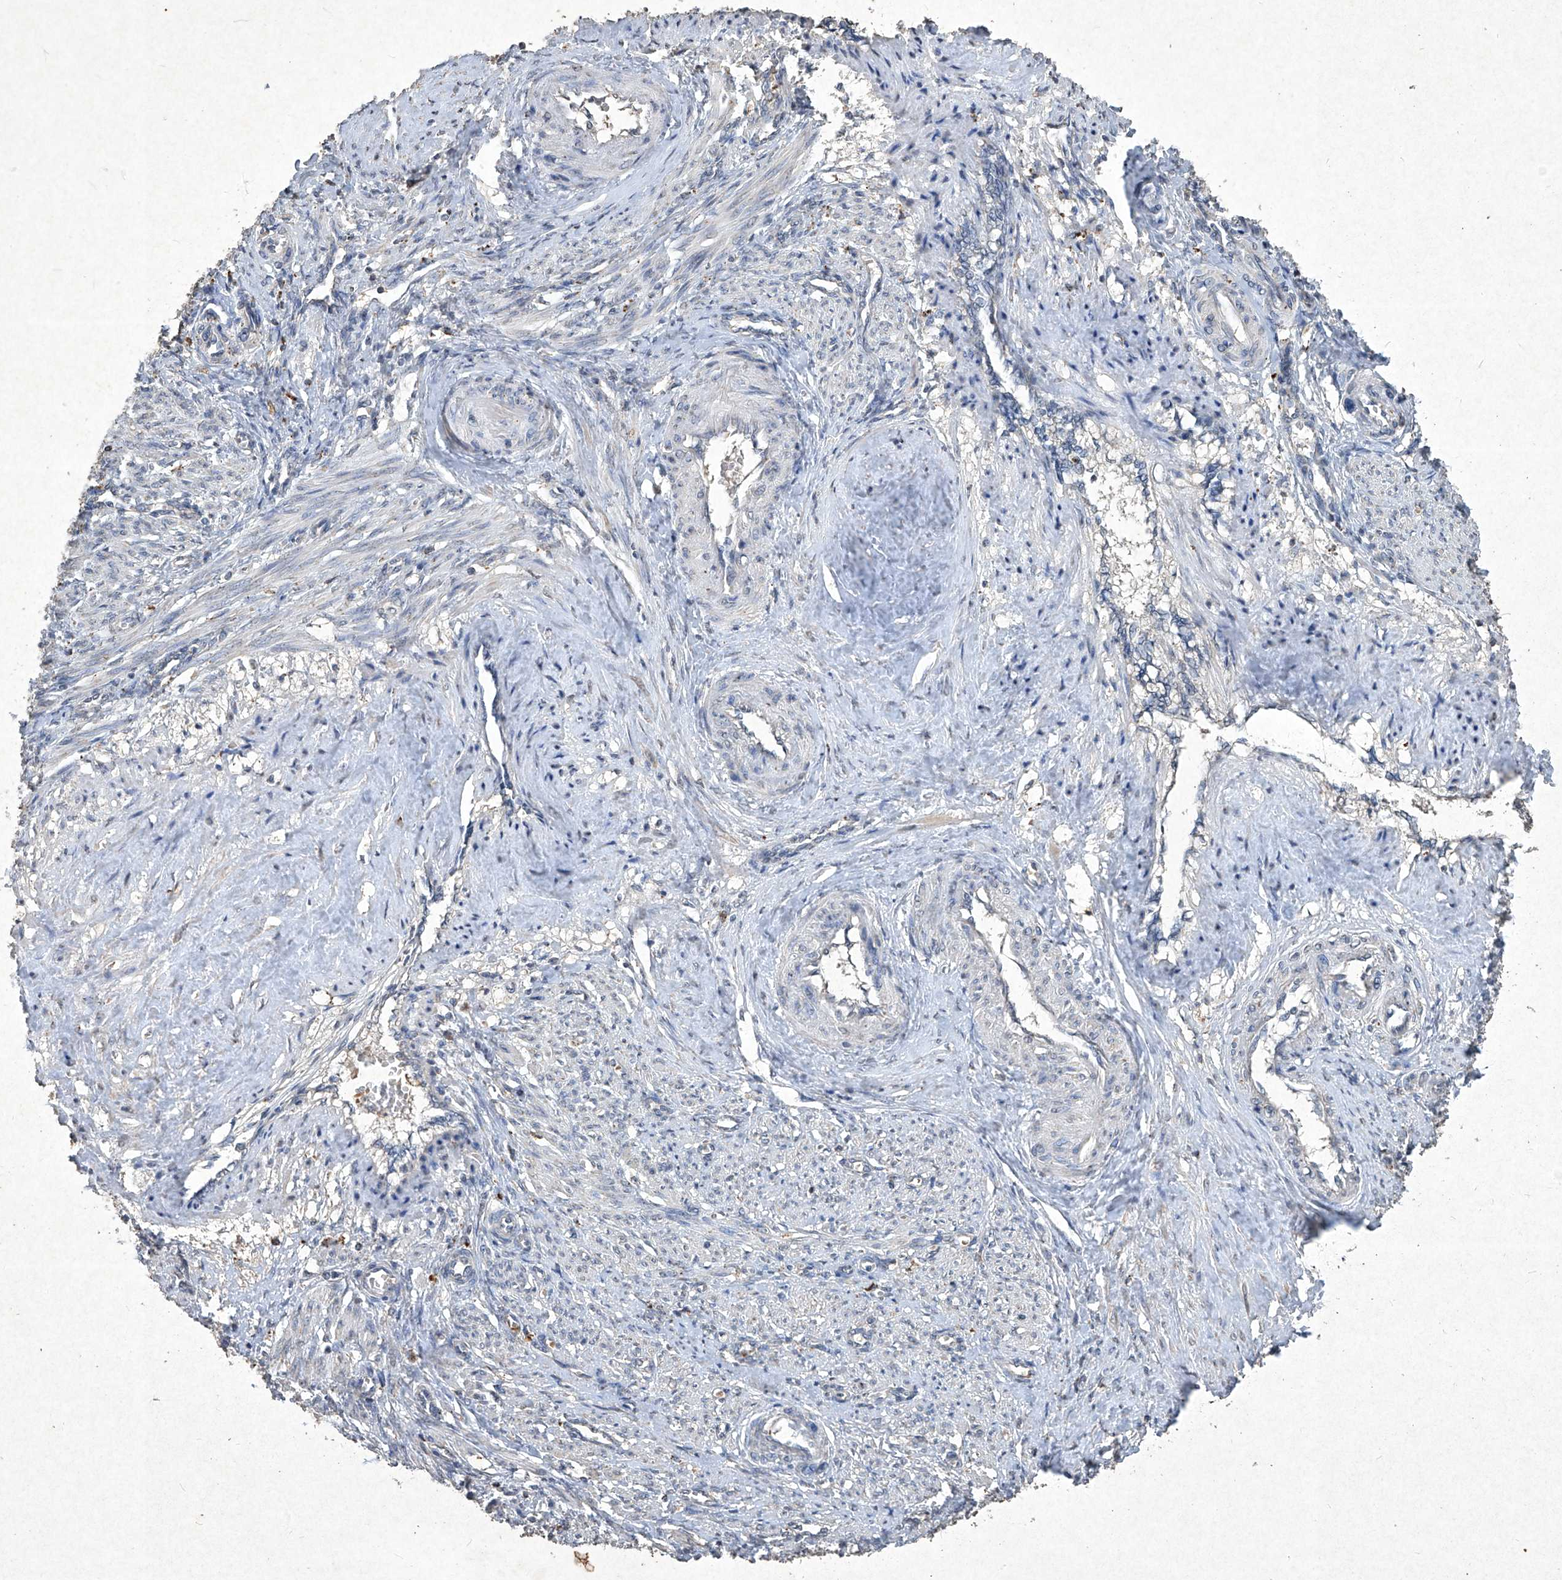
{"staining": {"intensity": "negative", "quantity": "none", "location": "none"}, "tissue": "smooth muscle", "cell_type": "Smooth muscle cells", "image_type": "normal", "snomed": [{"axis": "morphology", "description": "Normal tissue, NOS"}, {"axis": "topography", "description": "Endometrium"}], "caption": "Human smooth muscle stained for a protein using immunohistochemistry (IHC) reveals no staining in smooth muscle cells.", "gene": "MED16", "patient": {"sex": "female", "age": 33}}